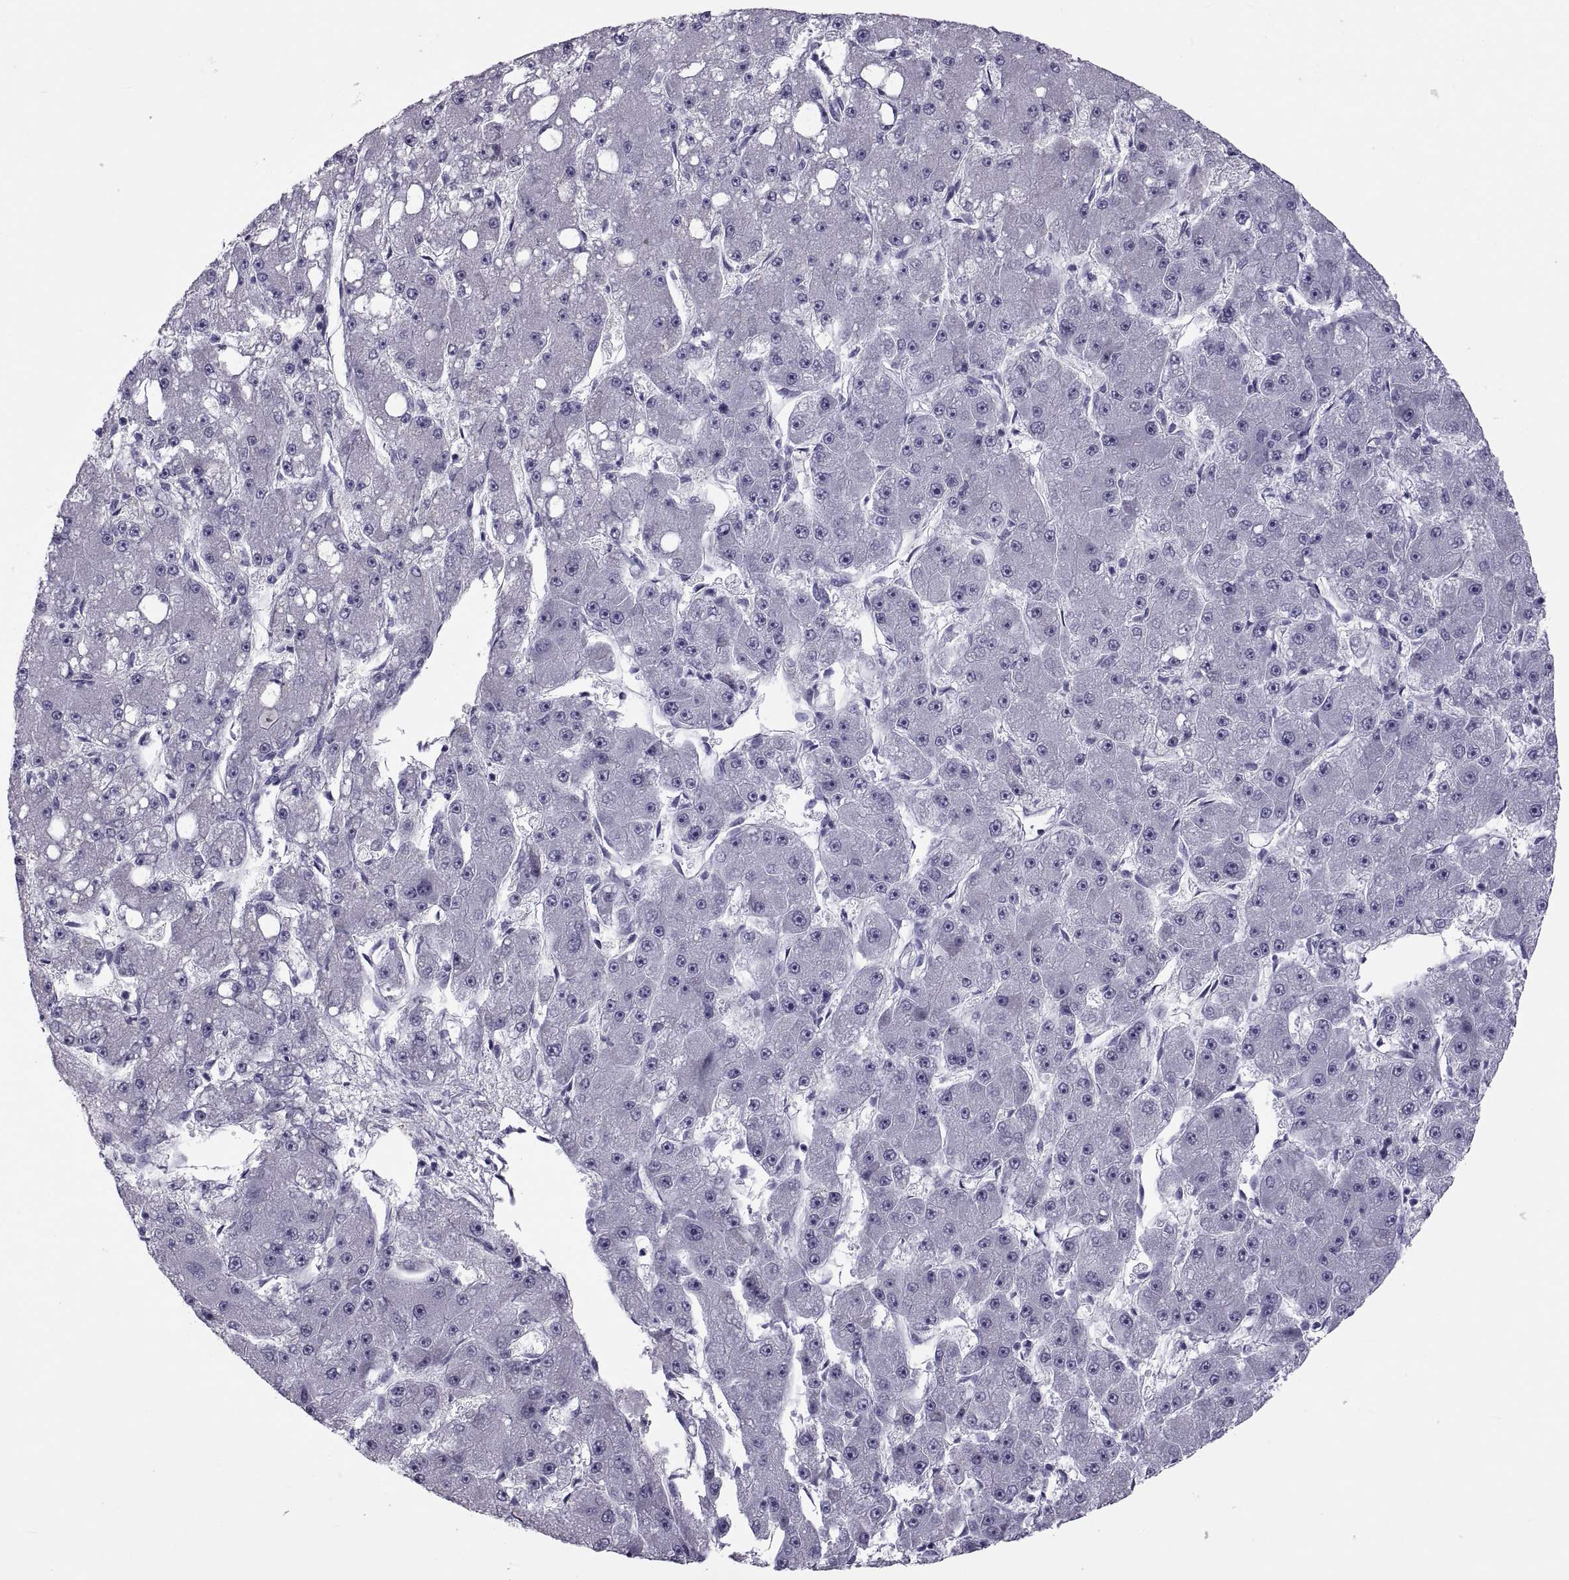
{"staining": {"intensity": "negative", "quantity": "none", "location": "none"}, "tissue": "liver cancer", "cell_type": "Tumor cells", "image_type": "cancer", "snomed": [{"axis": "morphology", "description": "Carcinoma, Hepatocellular, NOS"}, {"axis": "topography", "description": "Liver"}], "caption": "The image shows no significant positivity in tumor cells of hepatocellular carcinoma (liver).", "gene": "MAGEB1", "patient": {"sex": "male", "age": 67}}